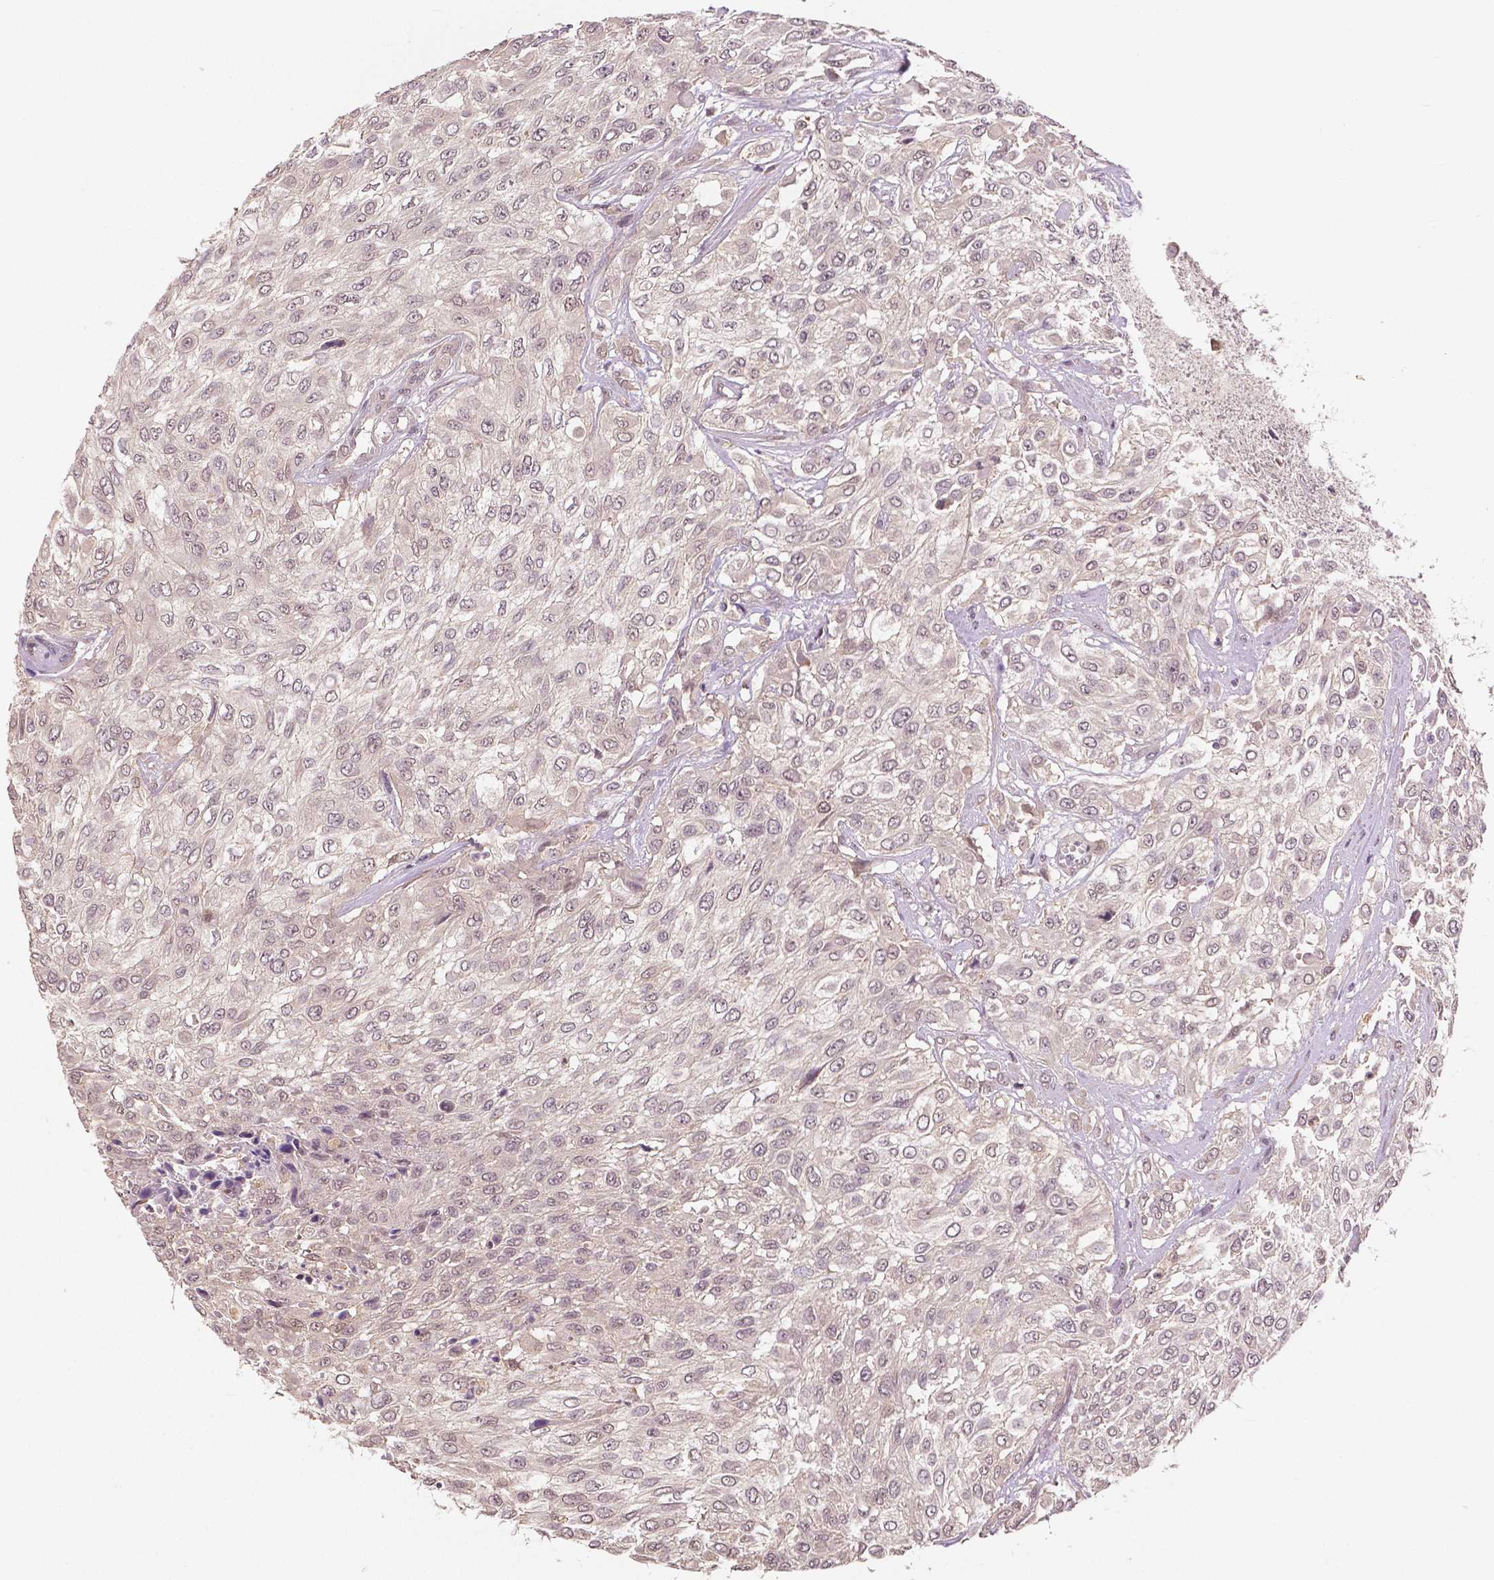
{"staining": {"intensity": "weak", "quantity": "25%-75%", "location": "nuclear"}, "tissue": "urothelial cancer", "cell_type": "Tumor cells", "image_type": "cancer", "snomed": [{"axis": "morphology", "description": "Urothelial carcinoma, High grade"}, {"axis": "topography", "description": "Urinary bladder"}], "caption": "Tumor cells display weak nuclear expression in approximately 25%-75% of cells in urothelial cancer.", "gene": "MAP1LC3B", "patient": {"sex": "male", "age": 57}}